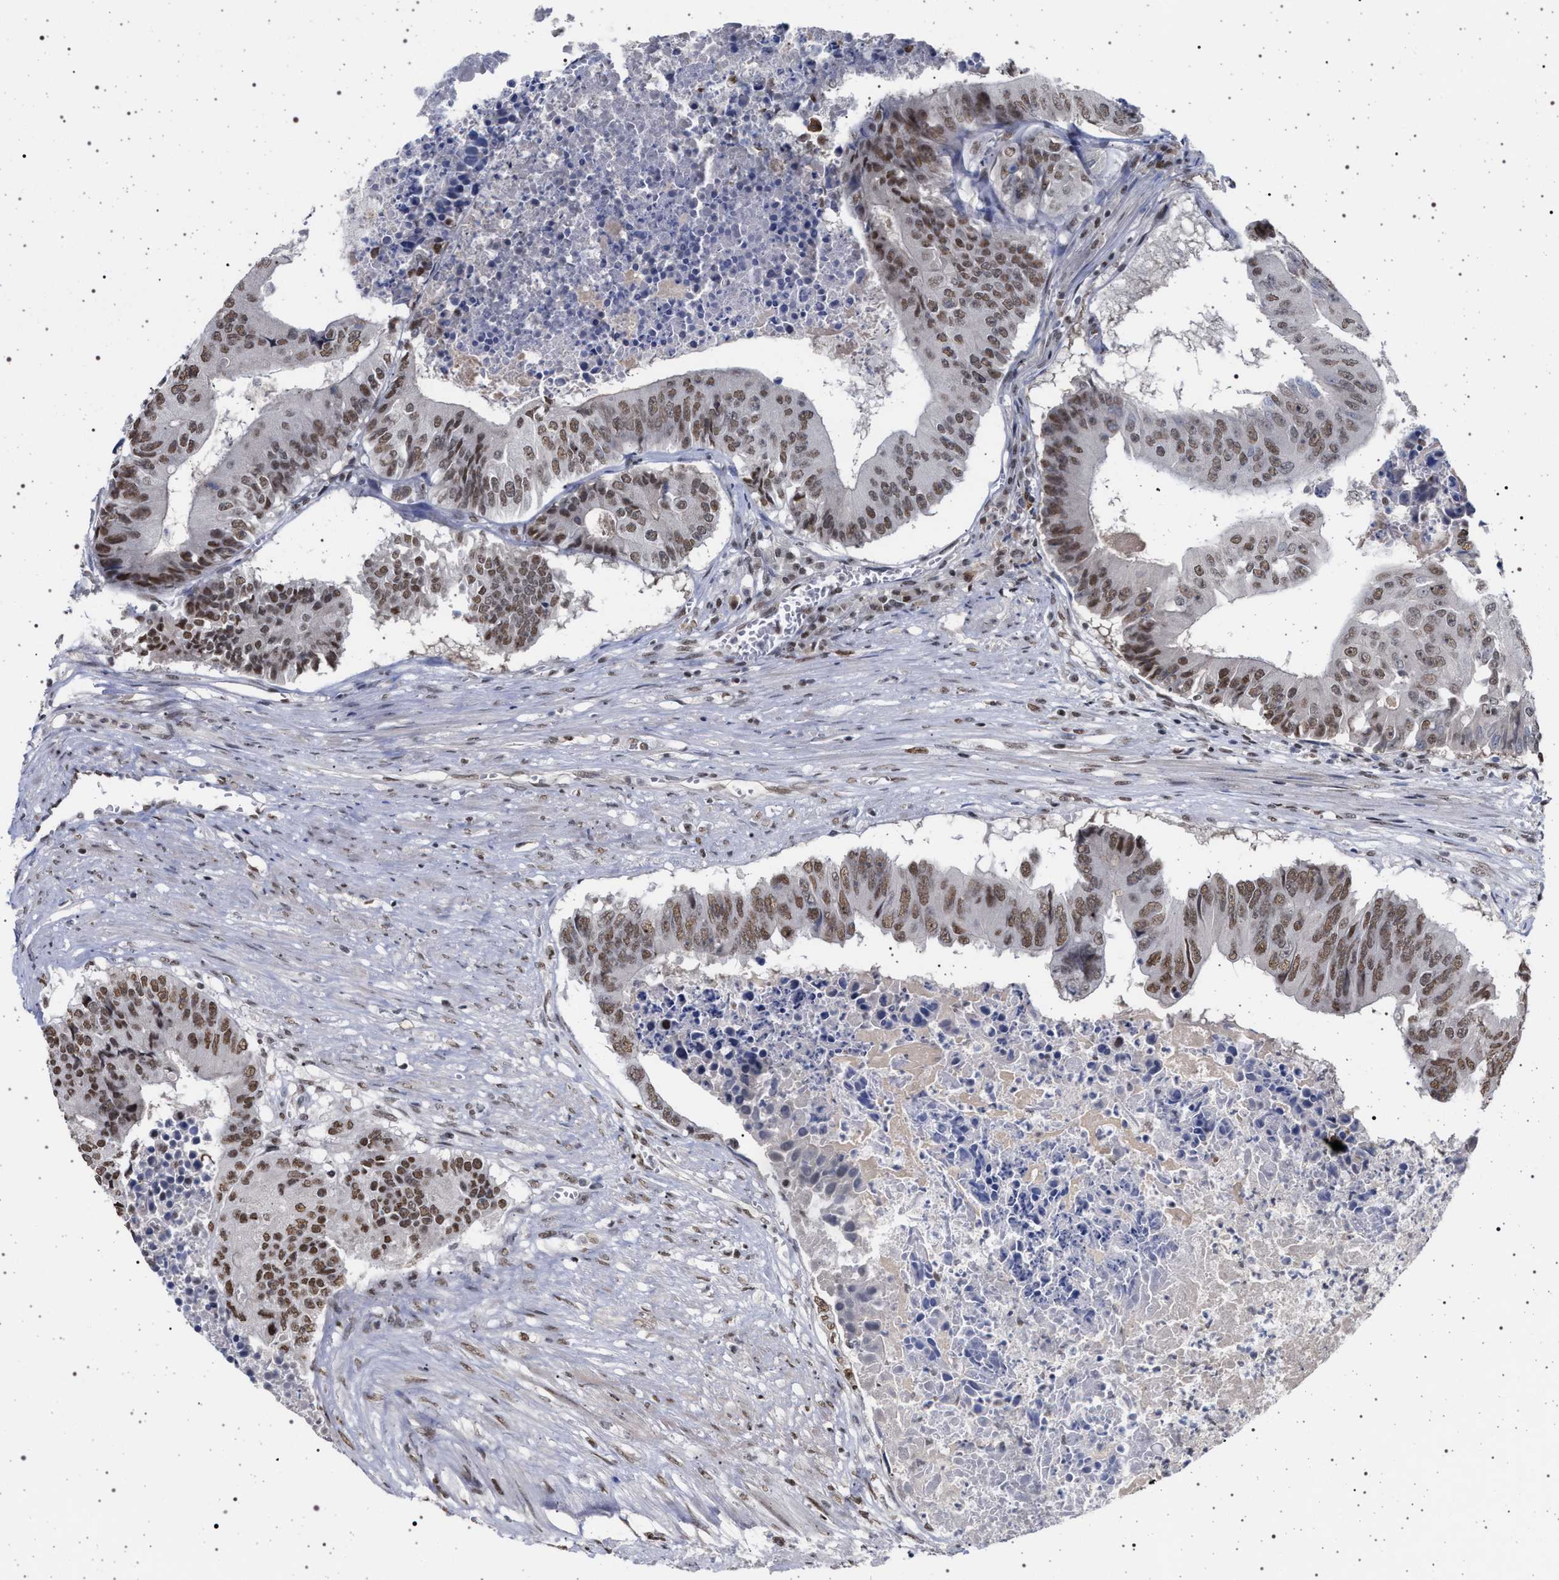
{"staining": {"intensity": "moderate", "quantity": ">75%", "location": "nuclear"}, "tissue": "colorectal cancer", "cell_type": "Tumor cells", "image_type": "cancer", "snomed": [{"axis": "morphology", "description": "Adenocarcinoma, NOS"}, {"axis": "topography", "description": "Colon"}], "caption": "Protein staining of colorectal cancer tissue shows moderate nuclear positivity in about >75% of tumor cells.", "gene": "PHF12", "patient": {"sex": "male", "age": 87}}